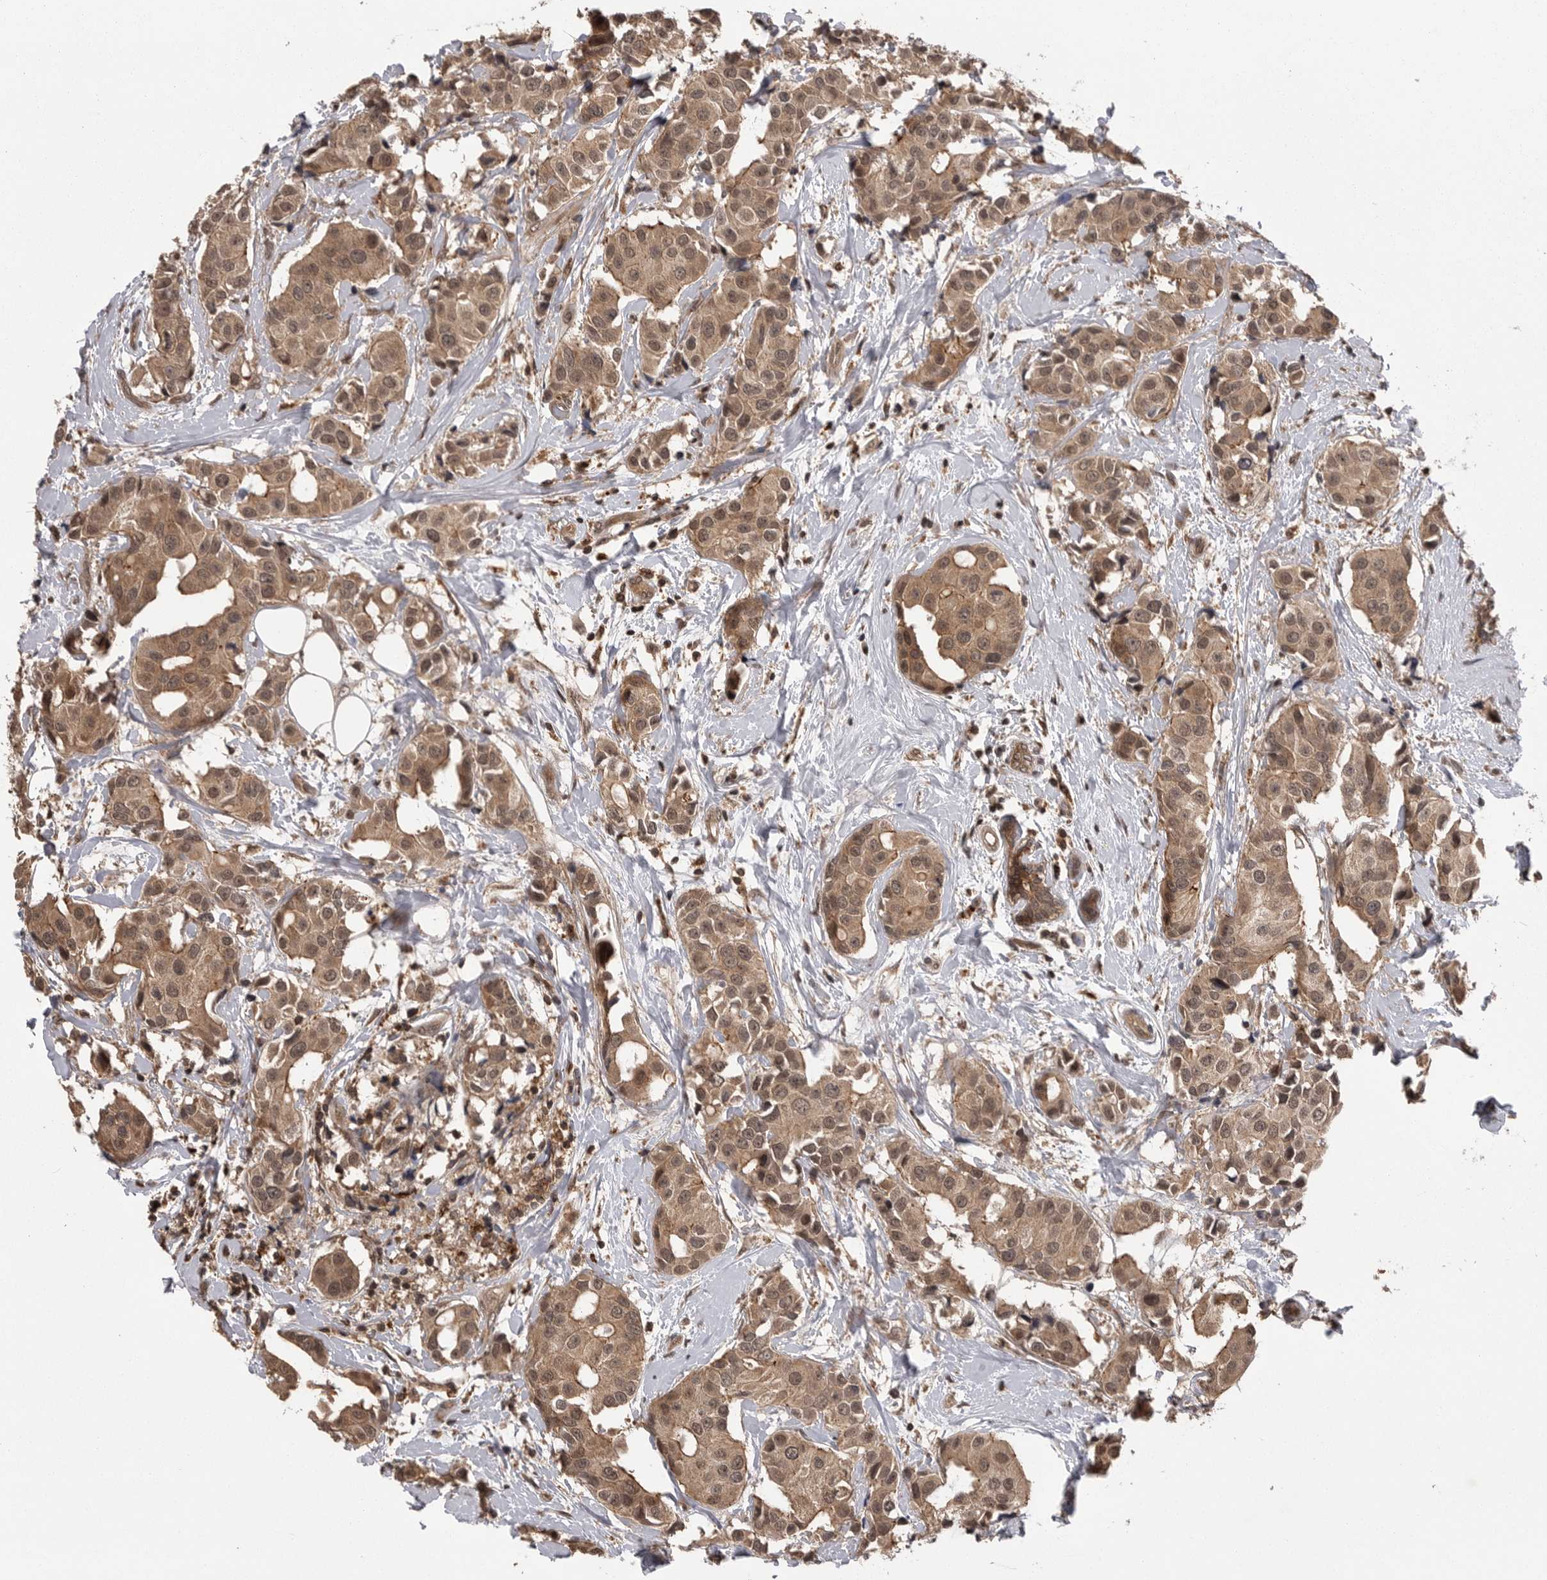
{"staining": {"intensity": "moderate", "quantity": ">75%", "location": "cytoplasmic/membranous,nuclear"}, "tissue": "breast cancer", "cell_type": "Tumor cells", "image_type": "cancer", "snomed": [{"axis": "morphology", "description": "Normal tissue, NOS"}, {"axis": "morphology", "description": "Duct carcinoma"}, {"axis": "topography", "description": "Breast"}], "caption": "Immunohistochemistry (IHC) micrograph of neoplastic tissue: human breast intraductal carcinoma stained using immunohistochemistry exhibits medium levels of moderate protein expression localized specifically in the cytoplasmic/membranous and nuclear of tumor cells, appearing as a cytoplasmic/membranous and nuclear brown color.", "gene": "AOAH", "patient": {"sex": "female", "age": 39}}